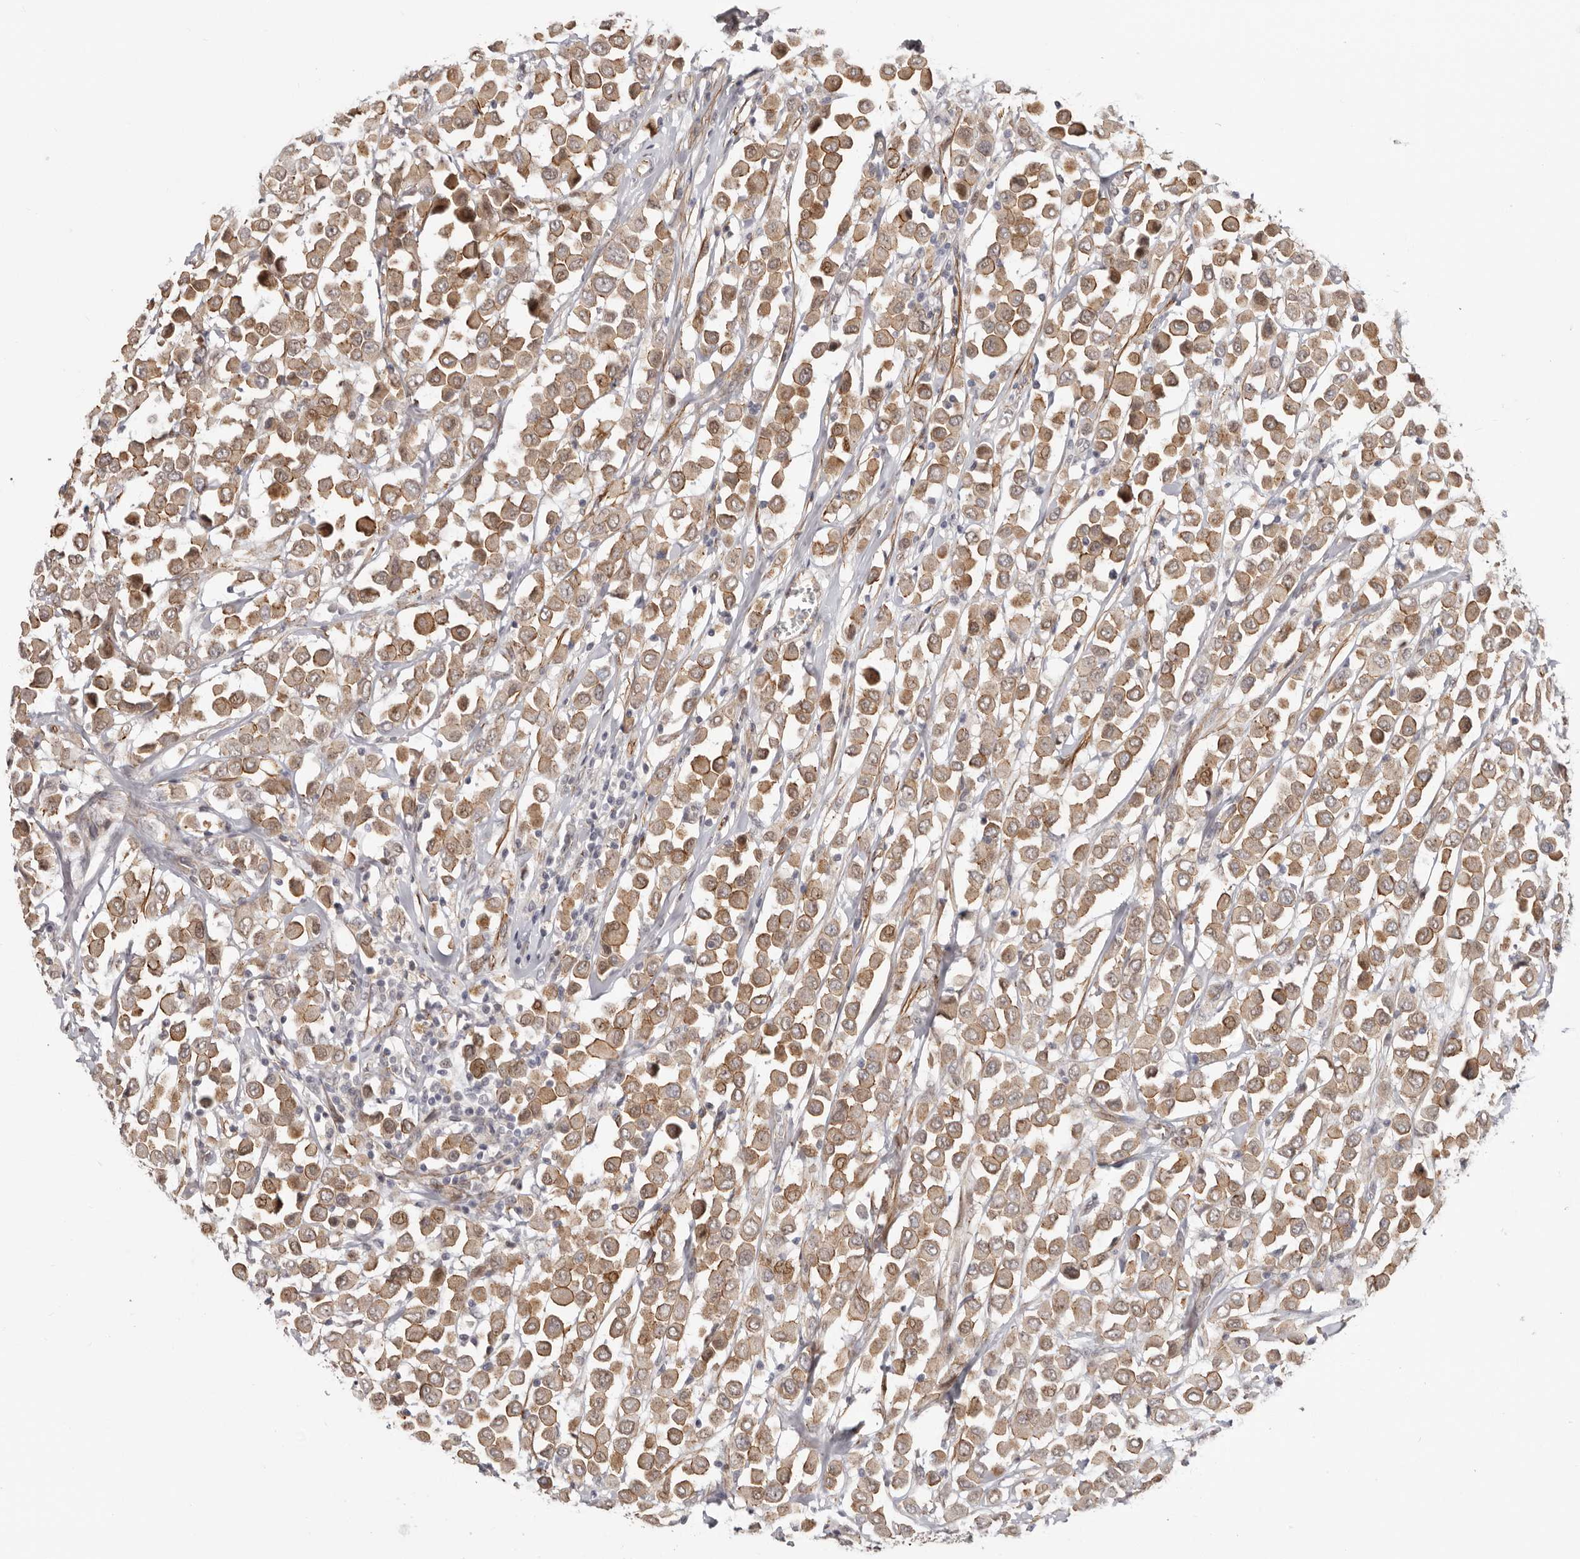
{"staining": {"intensity": "moderate", "quantity": ">75%", "location": "cytoplasmic/membranous"}, "tissue": "breast cancer", "cell_type": "Tumor cells", "image_type": "cancer", "snomed": [{"axis": "morphology", "description": "Duct carcinoma"}, {"axis": "topography", "description": "Breast"}], "caption": "The micrograph displays a brown stain indicating the presence of a protein in the cytoplasmic/membranous of tumor cells in intraductal carcinoma (breast).", "gene": "SZT2", "patient": {"sex": "female", "age": 61}}